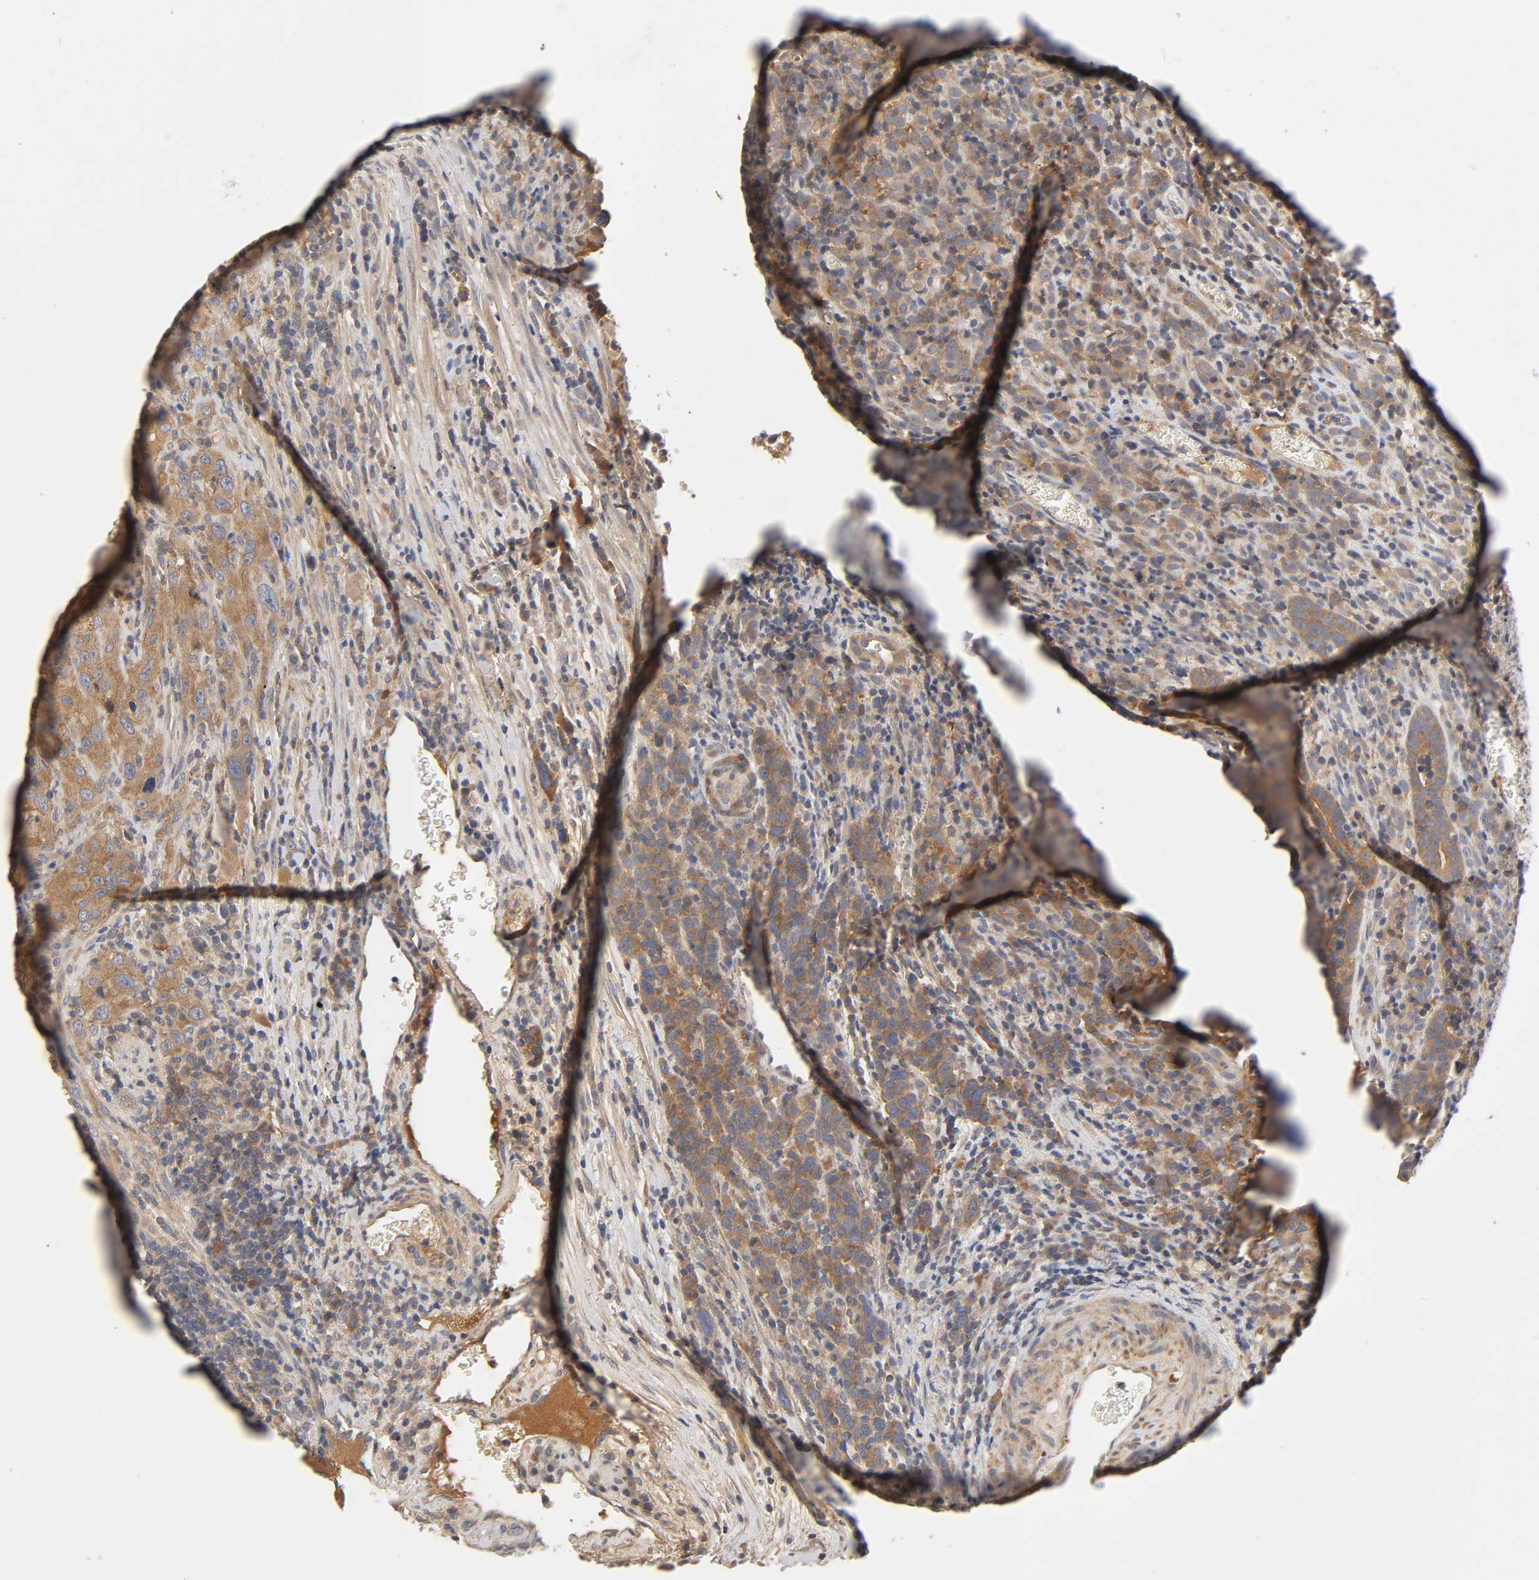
{"staining": {"intensity": "moderate", "quantity": ">75%", "location": "cytoplasmic/membranous"}, "tissue": "urothelial cancer", "cell_type": "Tumor cells", "image_type": "cancer", "snomed": [{"axis": "morphology", "description": "Urothelial carcinoma, High grade"}, {"axis": "topography", "description": "Urinary bladder"}], "caption": "Immunohistochemical staining of high-grade urothelial carcinoma demonstrates moderate cytoplasmic/membranous protein positivity in about >75% of tumor cells. The staining was performed using DAB (3,3'-diaminobenzidine), with brown indicating positive protein expression. Nuclei are stained blue with hematoxylin.", "gene": "CPB2", "patient": {"sex": "male", "age": 61}}